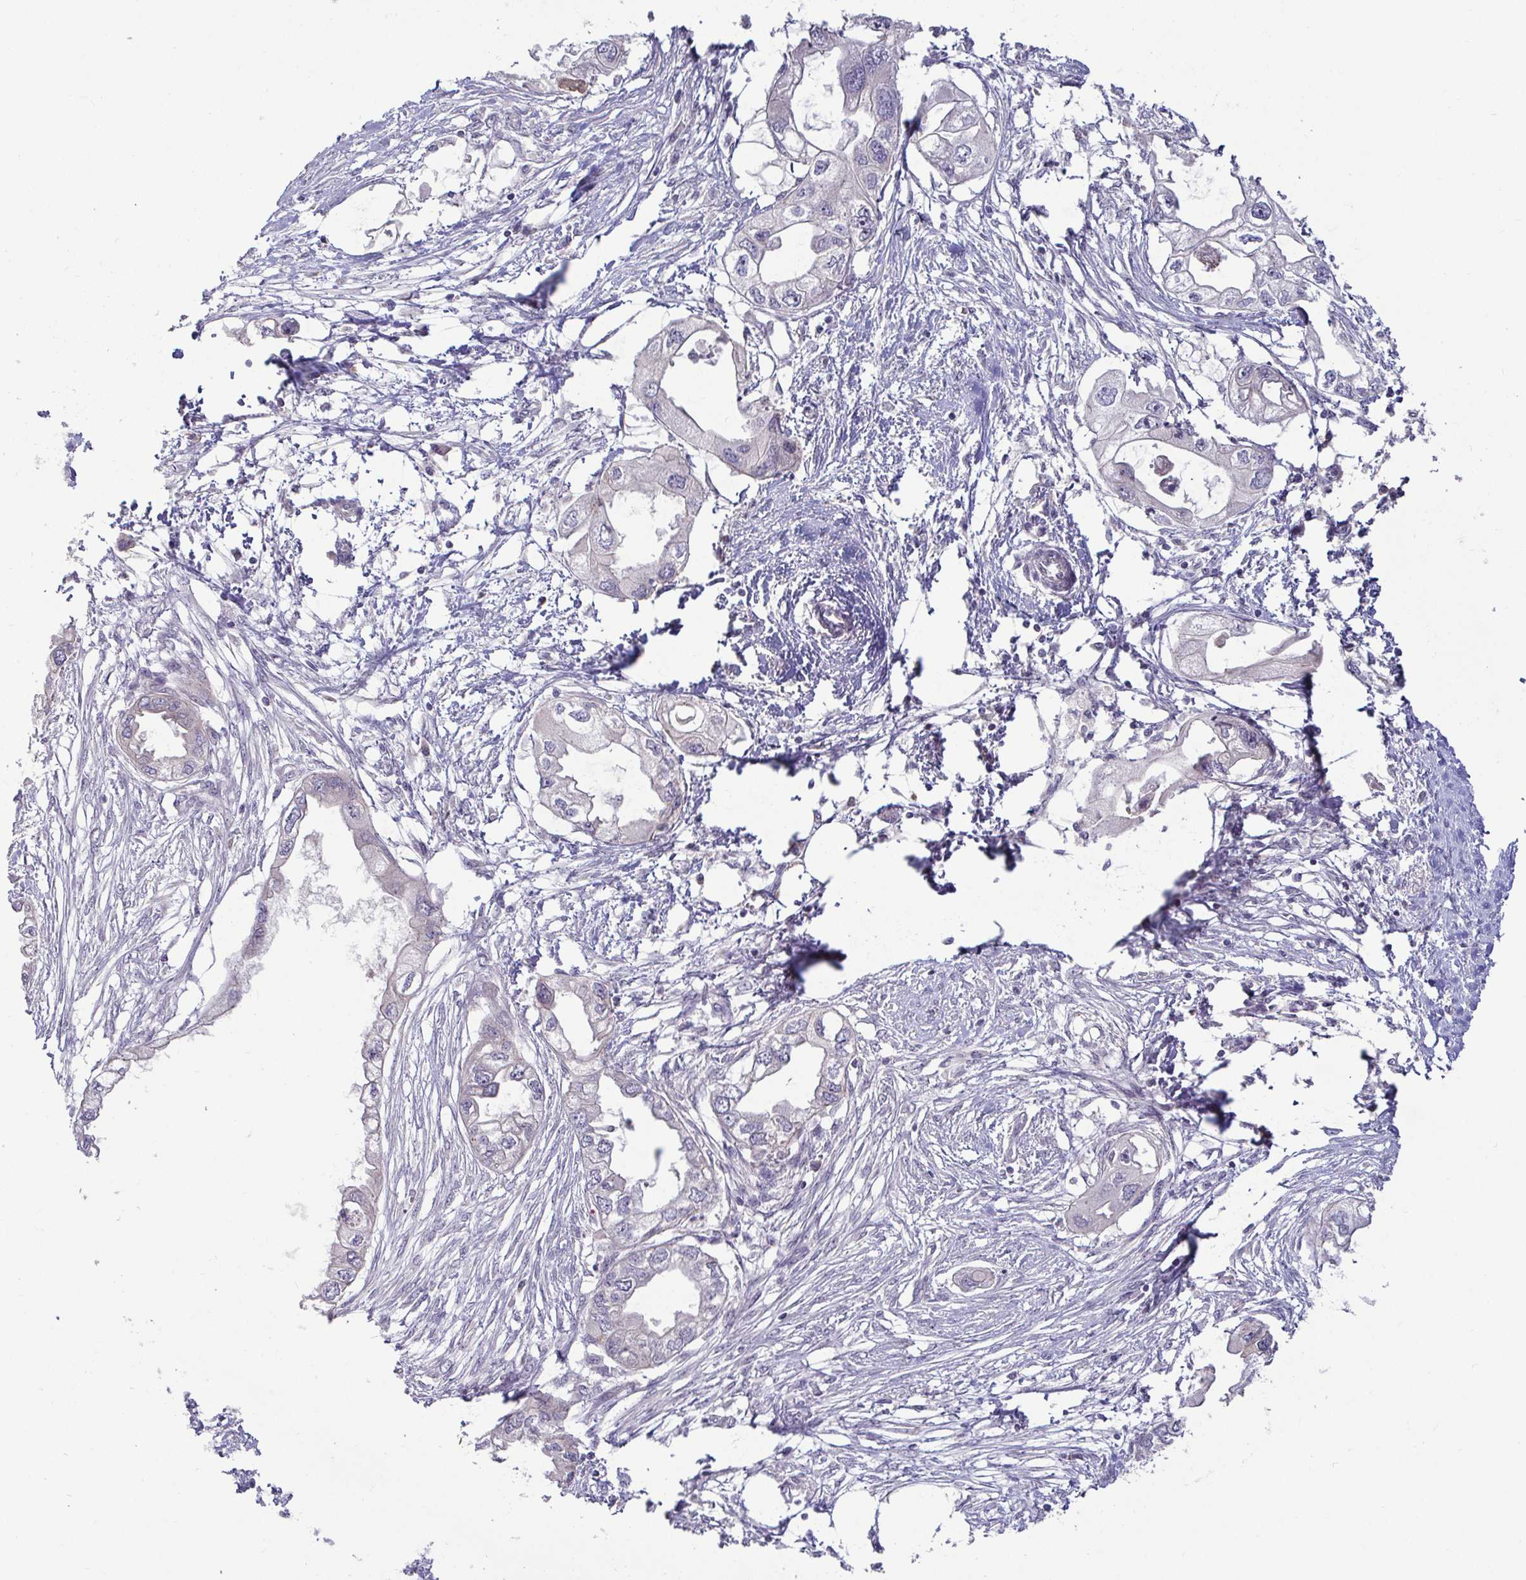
{"staining": {"intensity": "negative", "quantity": "none", "location": "none"}, "tissue": "endometrial cancer", "cell_type": "Tumor cells", "image_type": "cancer", "snomed": [{"axis": "morphology", "description": "Adenocarcinoma, NOS"}, {"axis": "morphology", "description": "Adenocarcinoma, metastatic, NOS"}, {"axis": "topography", "description": "Adipose tissue"}, {"axis": "topography", "description": "Endometrium"}], "caption": "A micrograph of human endometrial cancer (metastatic adenocarcinoma) is negative for staining in tumor cells.", "gene": "GSTM1", "patient": {"sex": "female", "age": 67}}